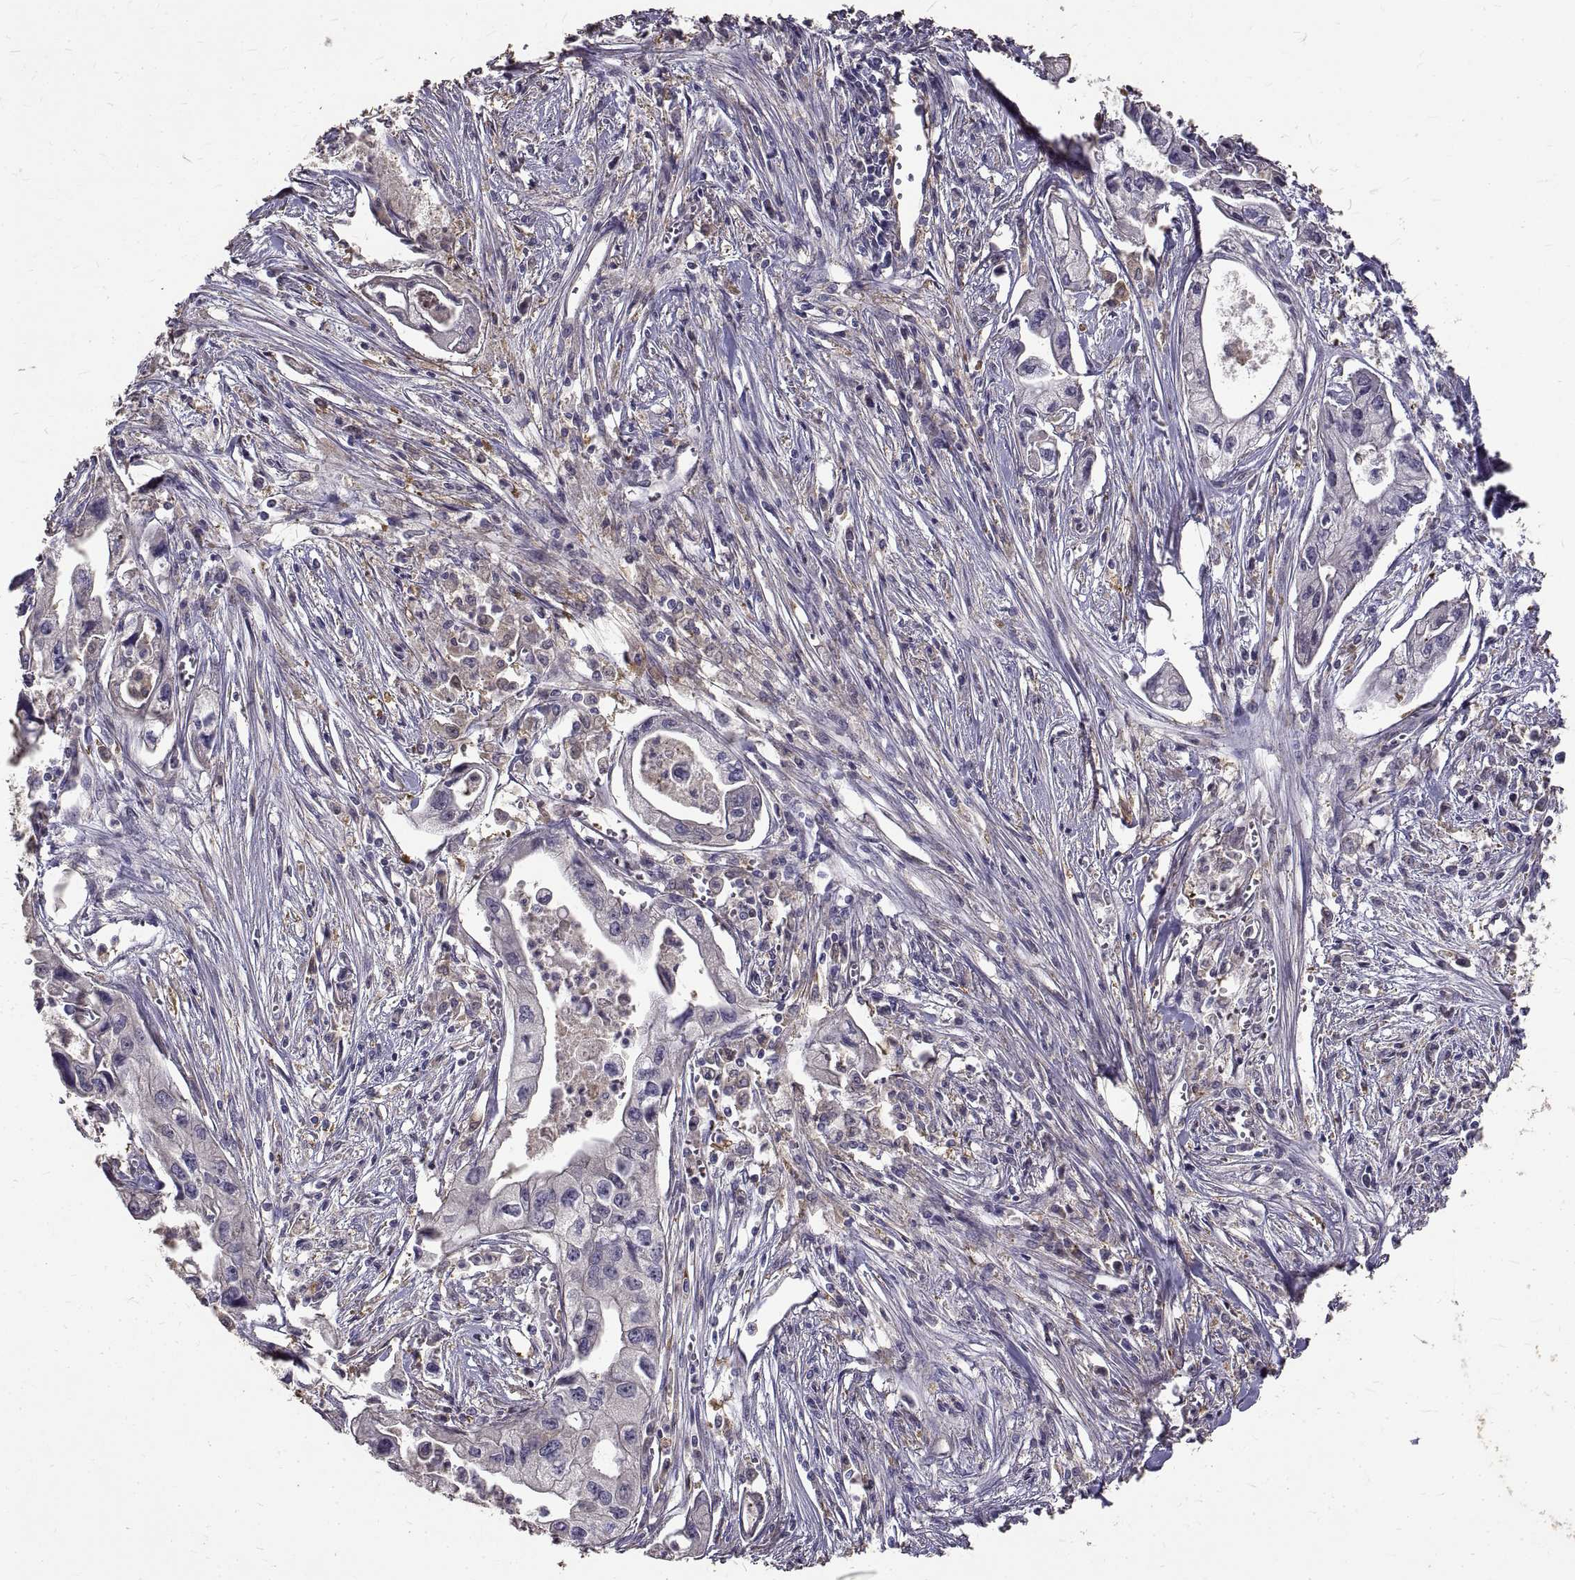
{"staining": {"intensity": "negative", "quantity": "none", "location": "none"}, "tissue": "pancreatic cancer", "cell_type": "Tumor cells", "image_type": "cancer", "snomed": [{"axis": "morphology", "description": "Adenocarcinoma, NOS"}, {"axis": "topography", "description": "Pancreas"}], "caption": "Immunohistochemistry (IHC) of pancreatic cancer reveals no expression in tumor cells.", "gene": "PEA15", "patient": {"sex": "male", "age": 70}}